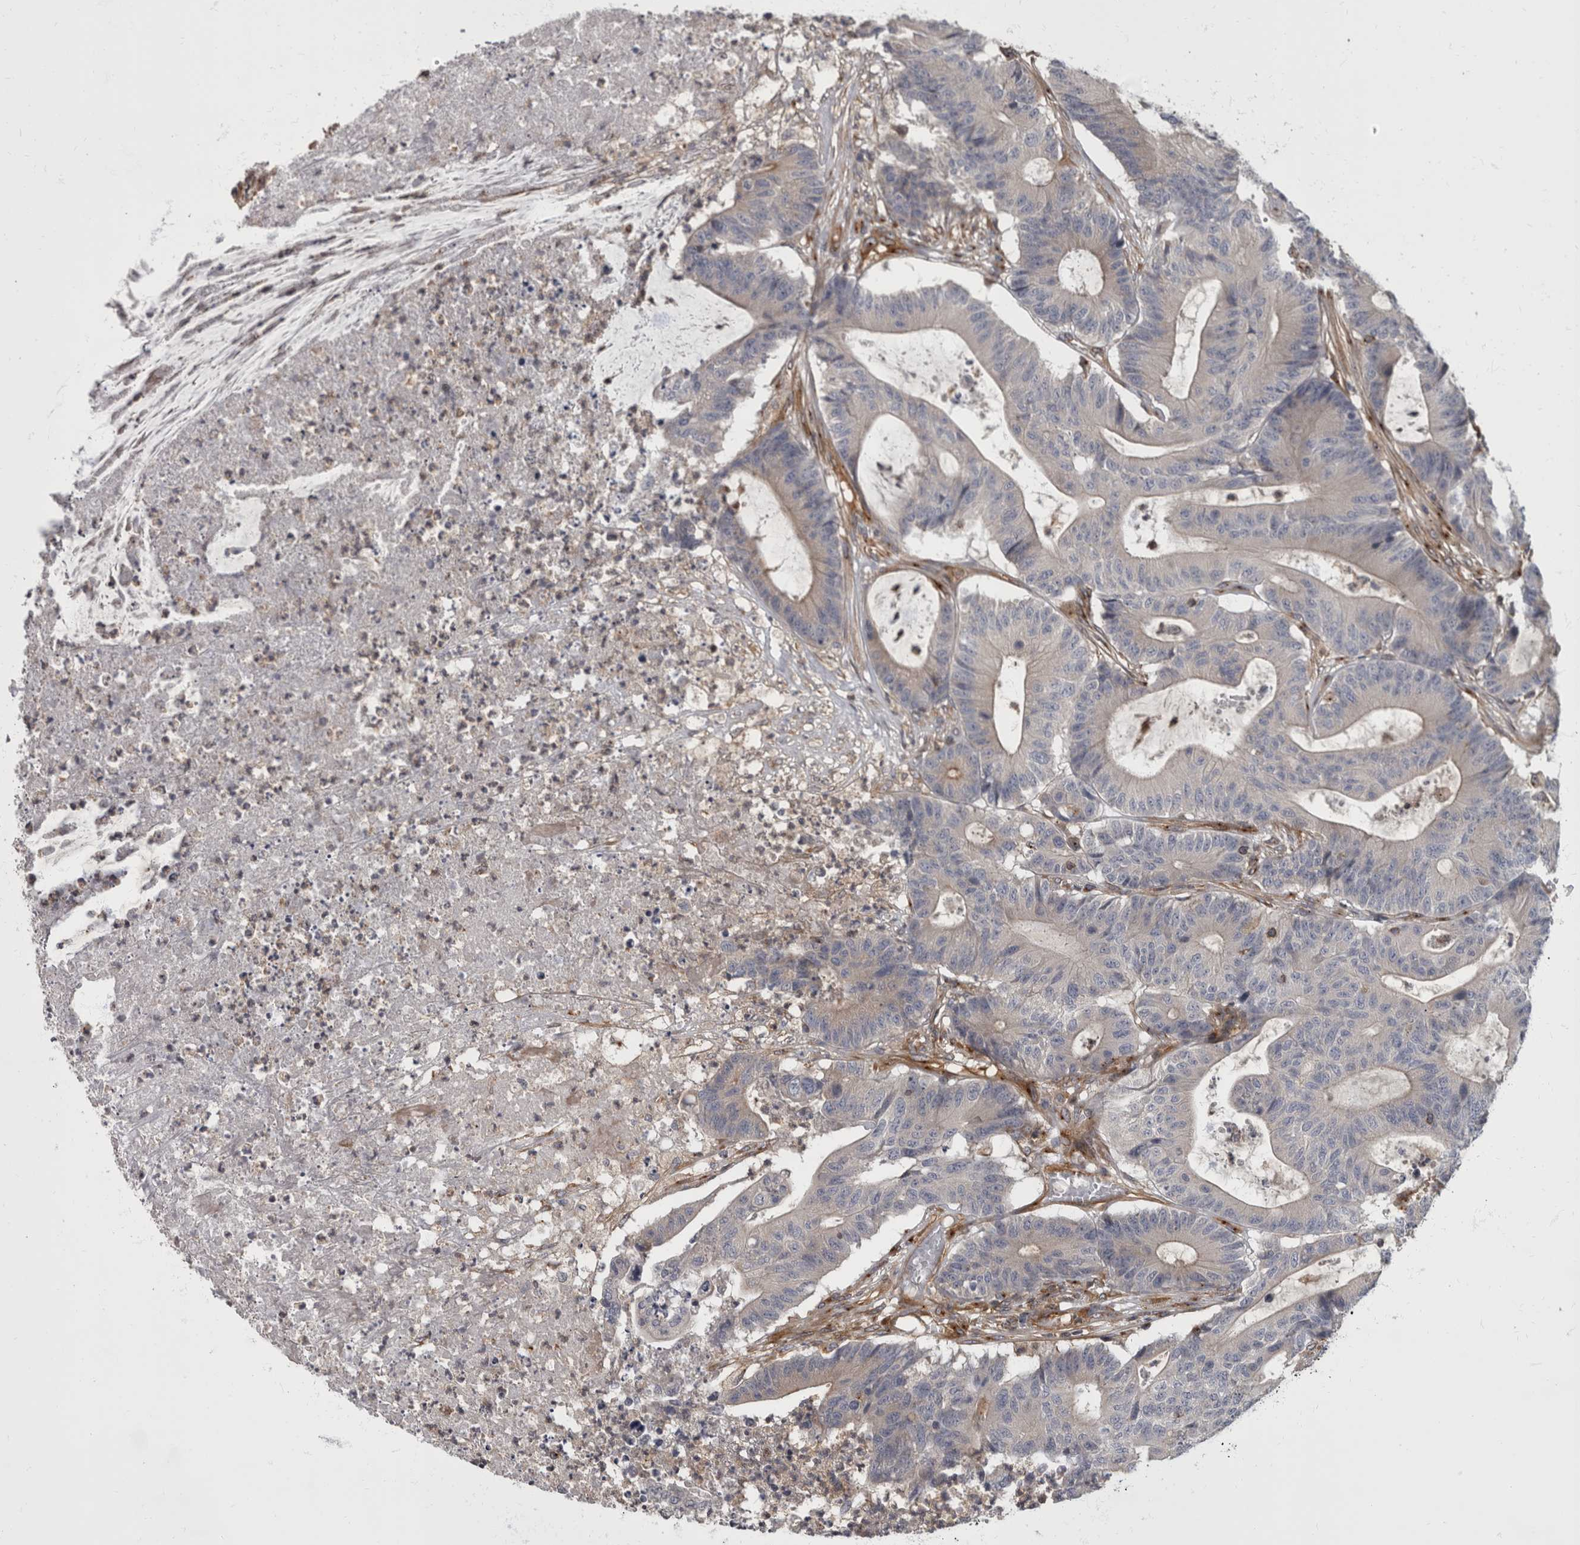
{"staining": {"intensity": "negative", "quantity": "none", "location": "none"}, "tissue": "colorectal cancer", "cell_type": "Tumor cells", "image_type": "cancer", "snomed": [{"axis": "morphology", "description": "Adenocarcinoma, NOS"}, {"axis": "topography", "description": "Colon"}], "caption": "A micrograph of human colorectal cancer is negative for staining in tumor cells.", "gene": "HOOK3", "patient": {"sex": "female", "age": 84}}